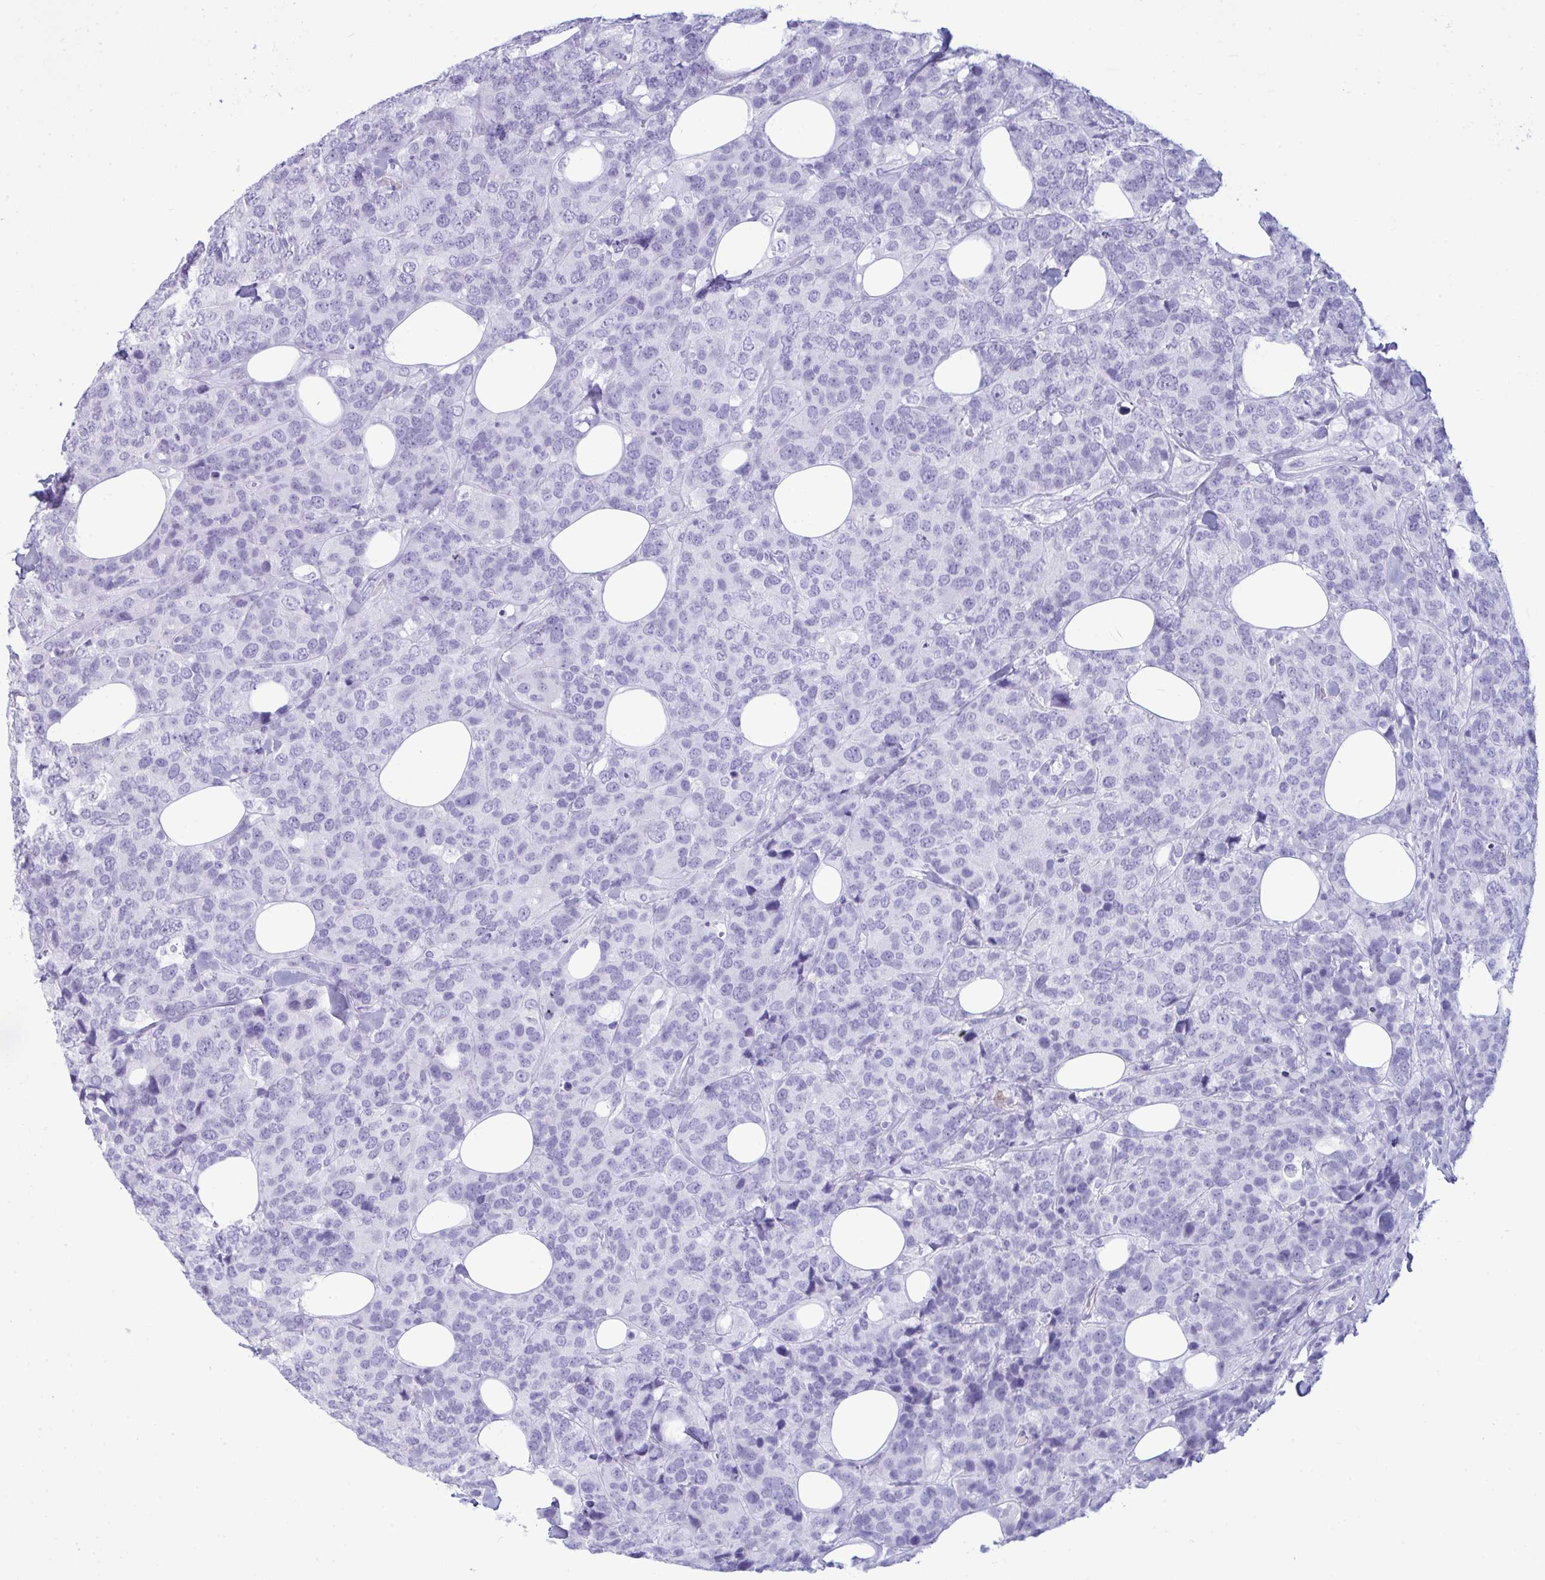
{"staining": {"intensity": "negative", "quantity": "none", "location": "none"}, "tissue": "breast cancer", "cell_type": "Tumor cells", "image_type": "cancer", "snomed": [{"axis": "morphology", "description": "Lobular carcinoma"}, {"axis": "topography", "description": "Breast"}], "caption": "Tumor cells show no significant protein positivity in breast lobular carcinoma.", "gene": "ANKRD60", "patient": {"sex": "female", "age": 59}}